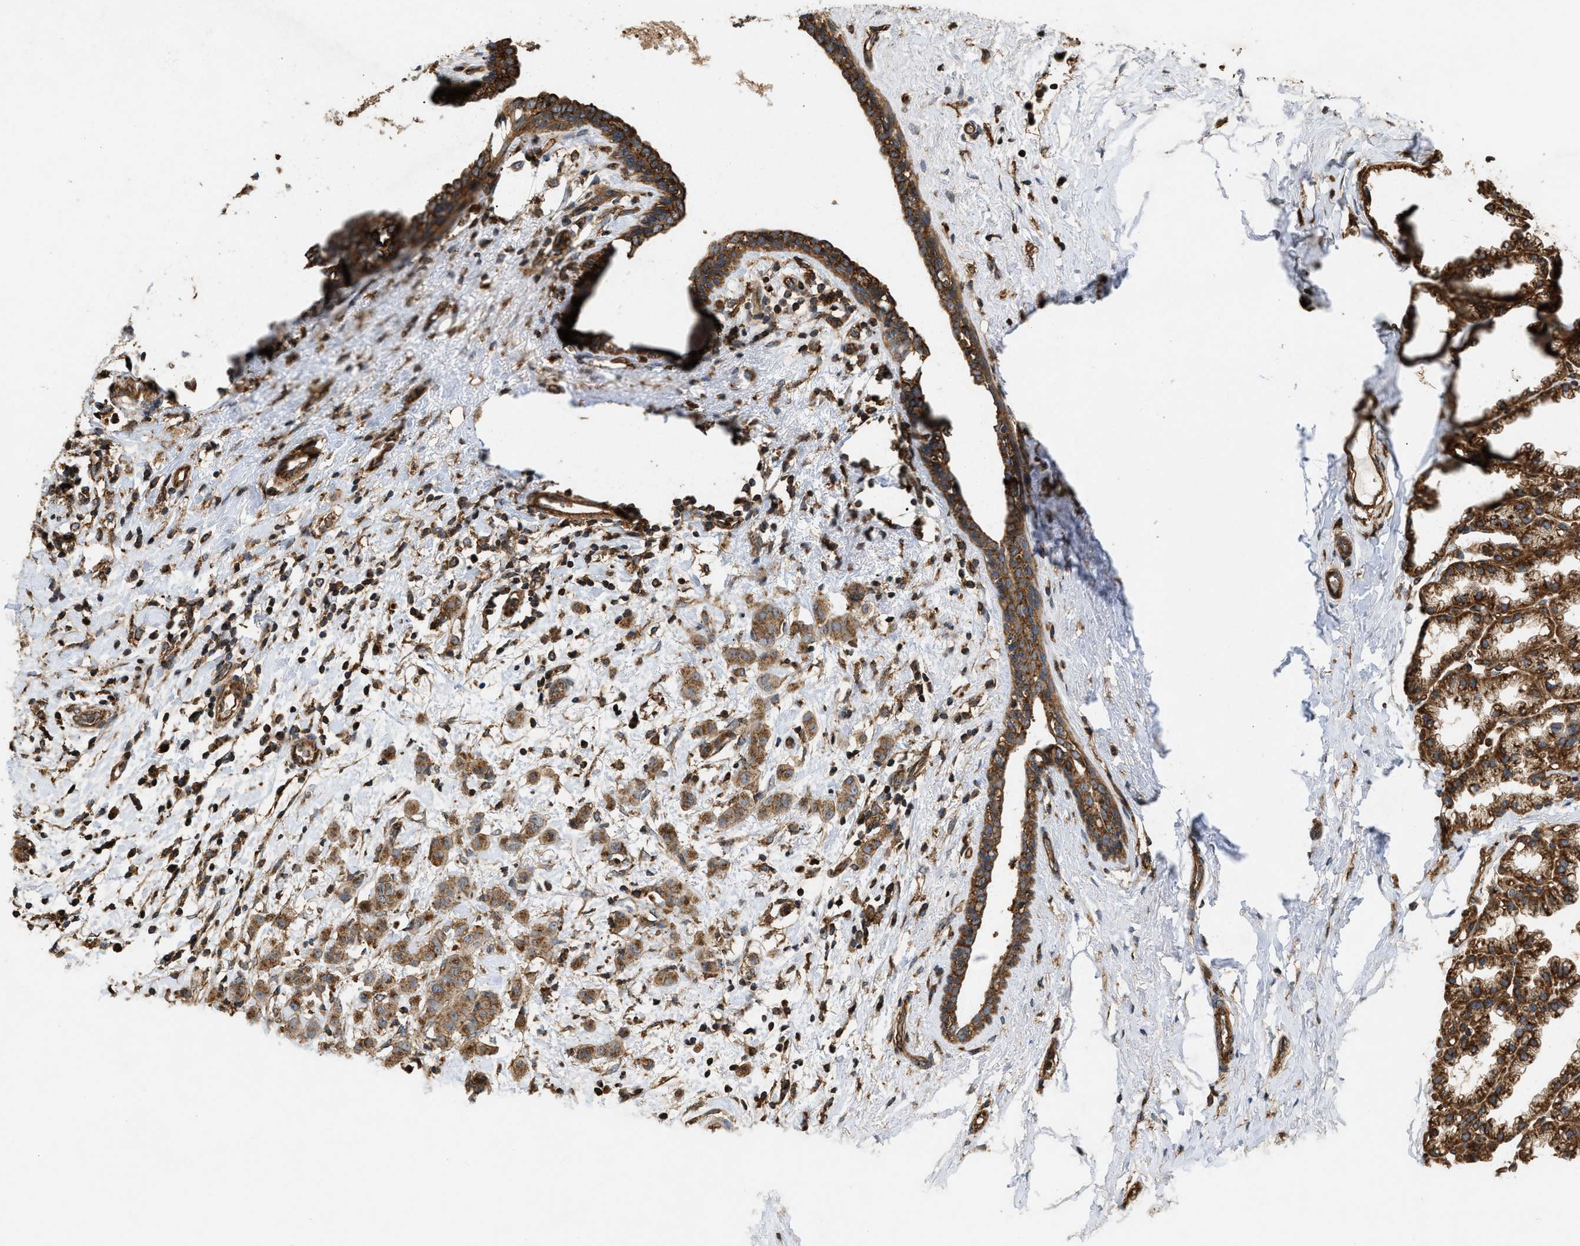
{"staining": {"intensity": "moderate", "quantity": ">75%", "location": "cytoplasmic/membranous"}, "tissue": "breast cancer", "cell_type": "Tumor cells", "image_type": "cancer", "snomed": [{"axis": "morphology", "description": "Normal tissue, NOS"}, {"axis": "morphology", "description": "Duct carcinoma"}, {"axis": "topography", "description": "Breast"}], "caption": "High-power microscopy captured an IHC photomicrograph of breast cancer, revealing moderate cytoplasmic/membranous staining in approximately >75% of tumor cells.", "gene": "GNB4", "patient": {"sex": "female", "age": 40}}